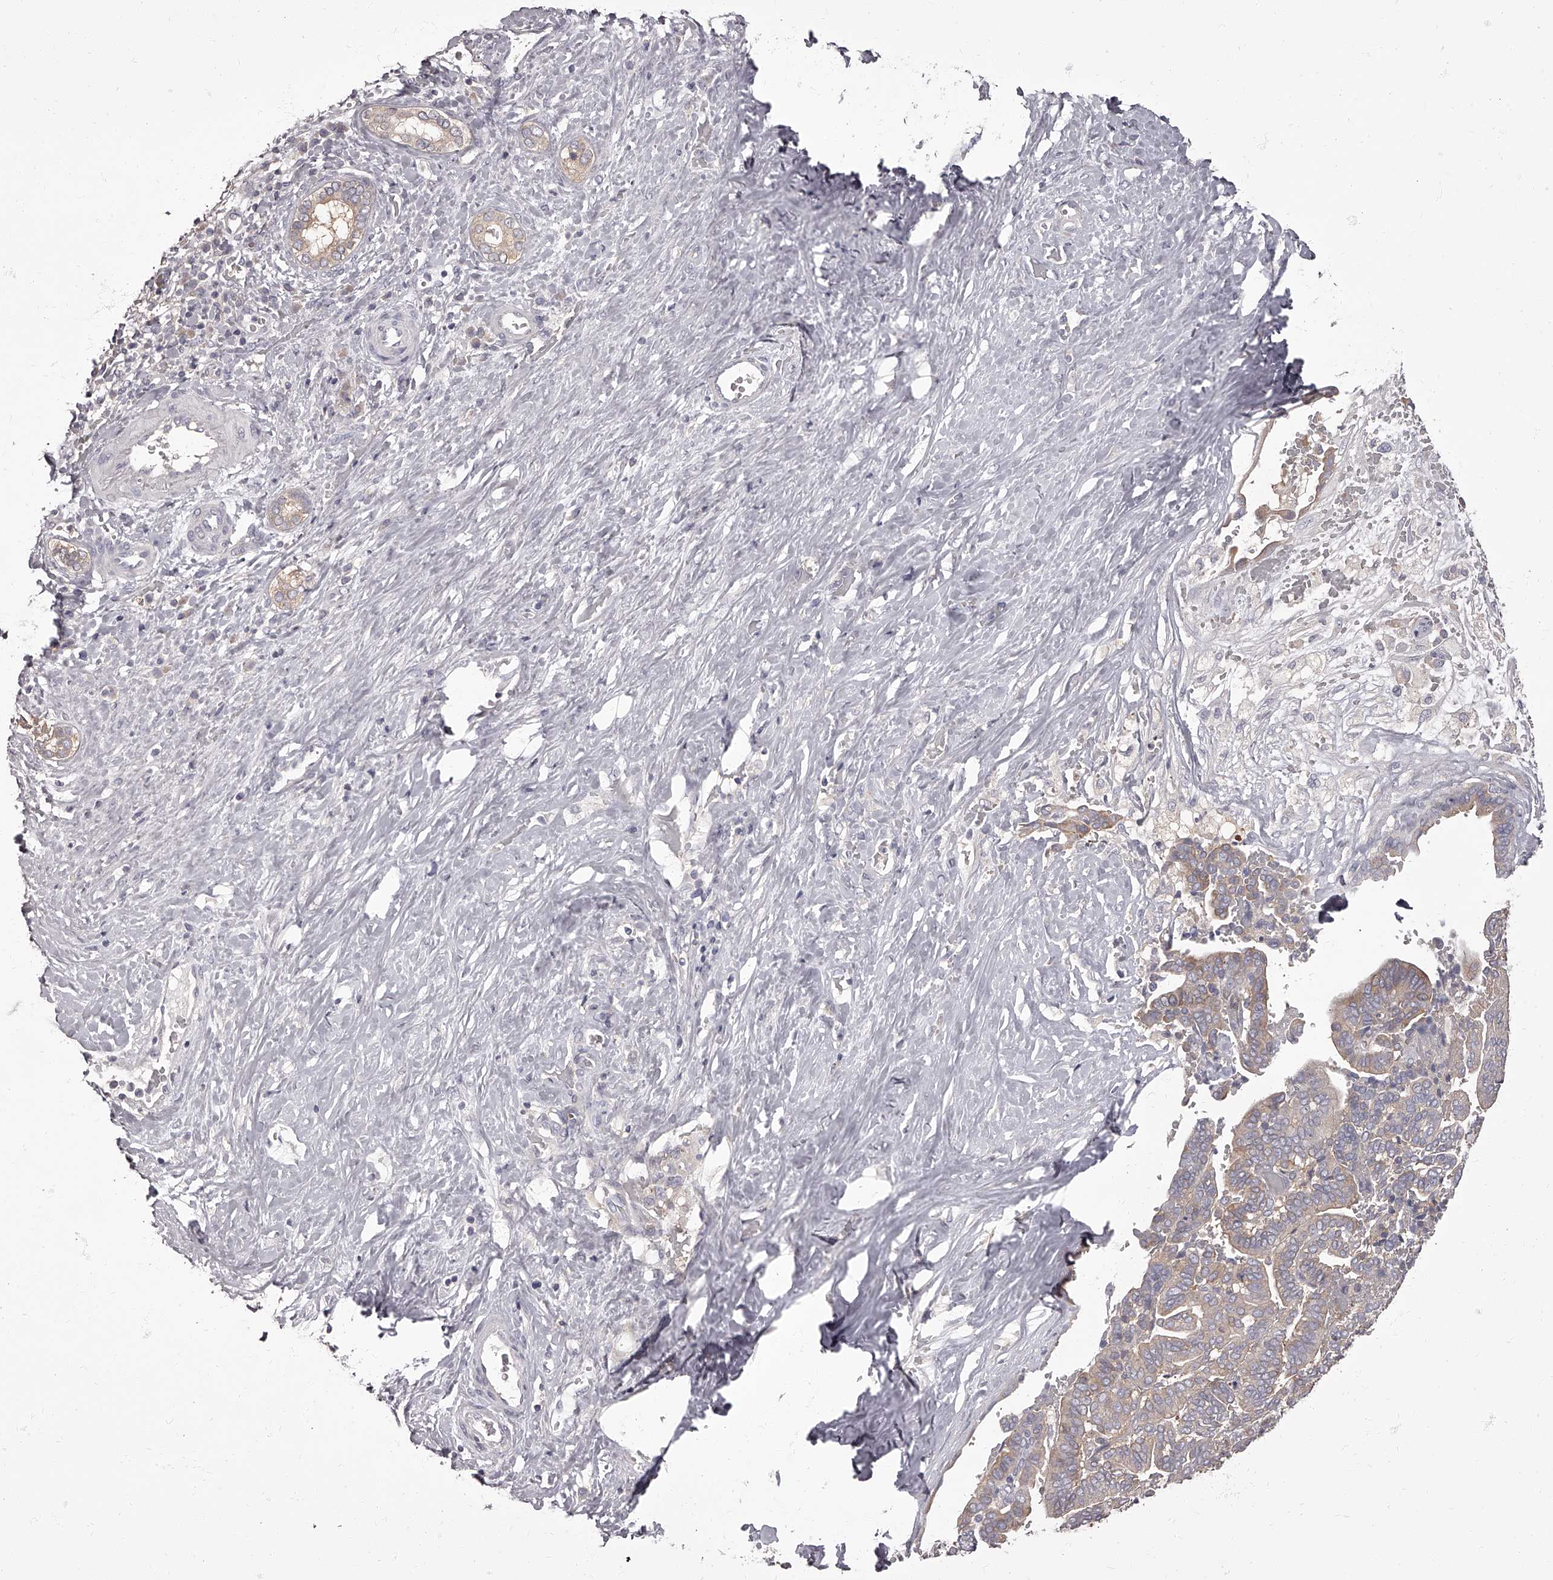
{"staining": {"intensity": "weak", "quantity": "<25%", "location": "cytoplasmic/membranous"}, "tissue": "liver cancer", "cell_type": "Tumor cells", "image_type": "cancer", "snomed": [{"axis": "morphology", "description": "Cholangiocarcinoma"}, {"axis": "topography", "description": "Liver"}], "caption": "IHC of liver cholangiocarcinoma demonstrates no positivity in tumor cells.", "gene": "APEH", "patient": {"sex": "female", "age": 75}}